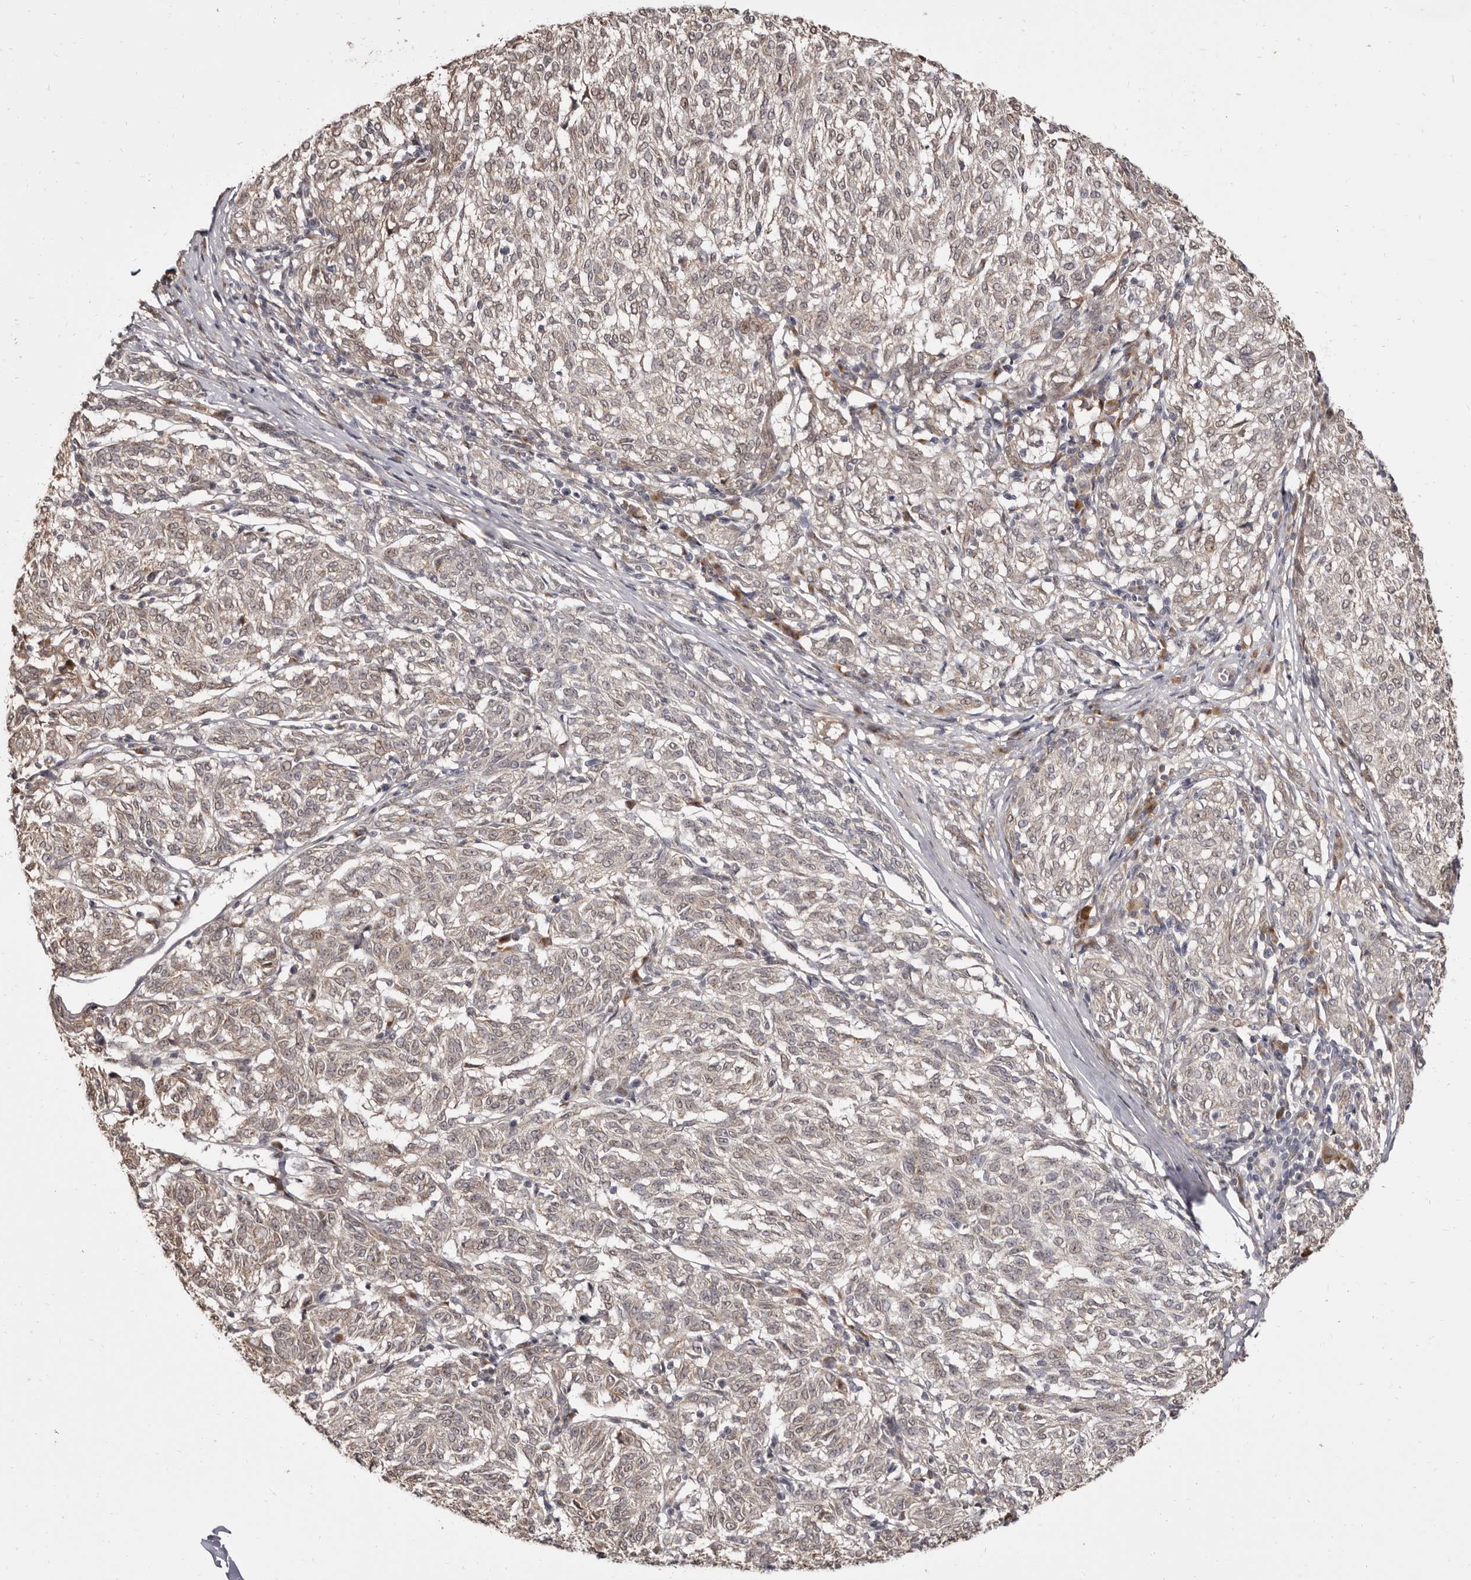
{"staining": {"intensity": "weak", "quantity": "<25%", "location": "cytoplasmic/membranous"}, "tissue": "melanoma", "cell_type": "Tumor cells", "image_type": "cancer", "snomed": [{"axis": "morphology", "description": "Malignant melanoma, NOS"}, {"axis": "topography", "description": "Skin"}], "caption": "The micrograph displays no staining of tumor cells in melanoma. The staining is performed using DAB (3,3'-diaminobenzidine) brown chromogen with nuclei counter-stained in using hematoxylin.", "gene": "ZNF326", "patient": {"sex": "female", "age": 72}}